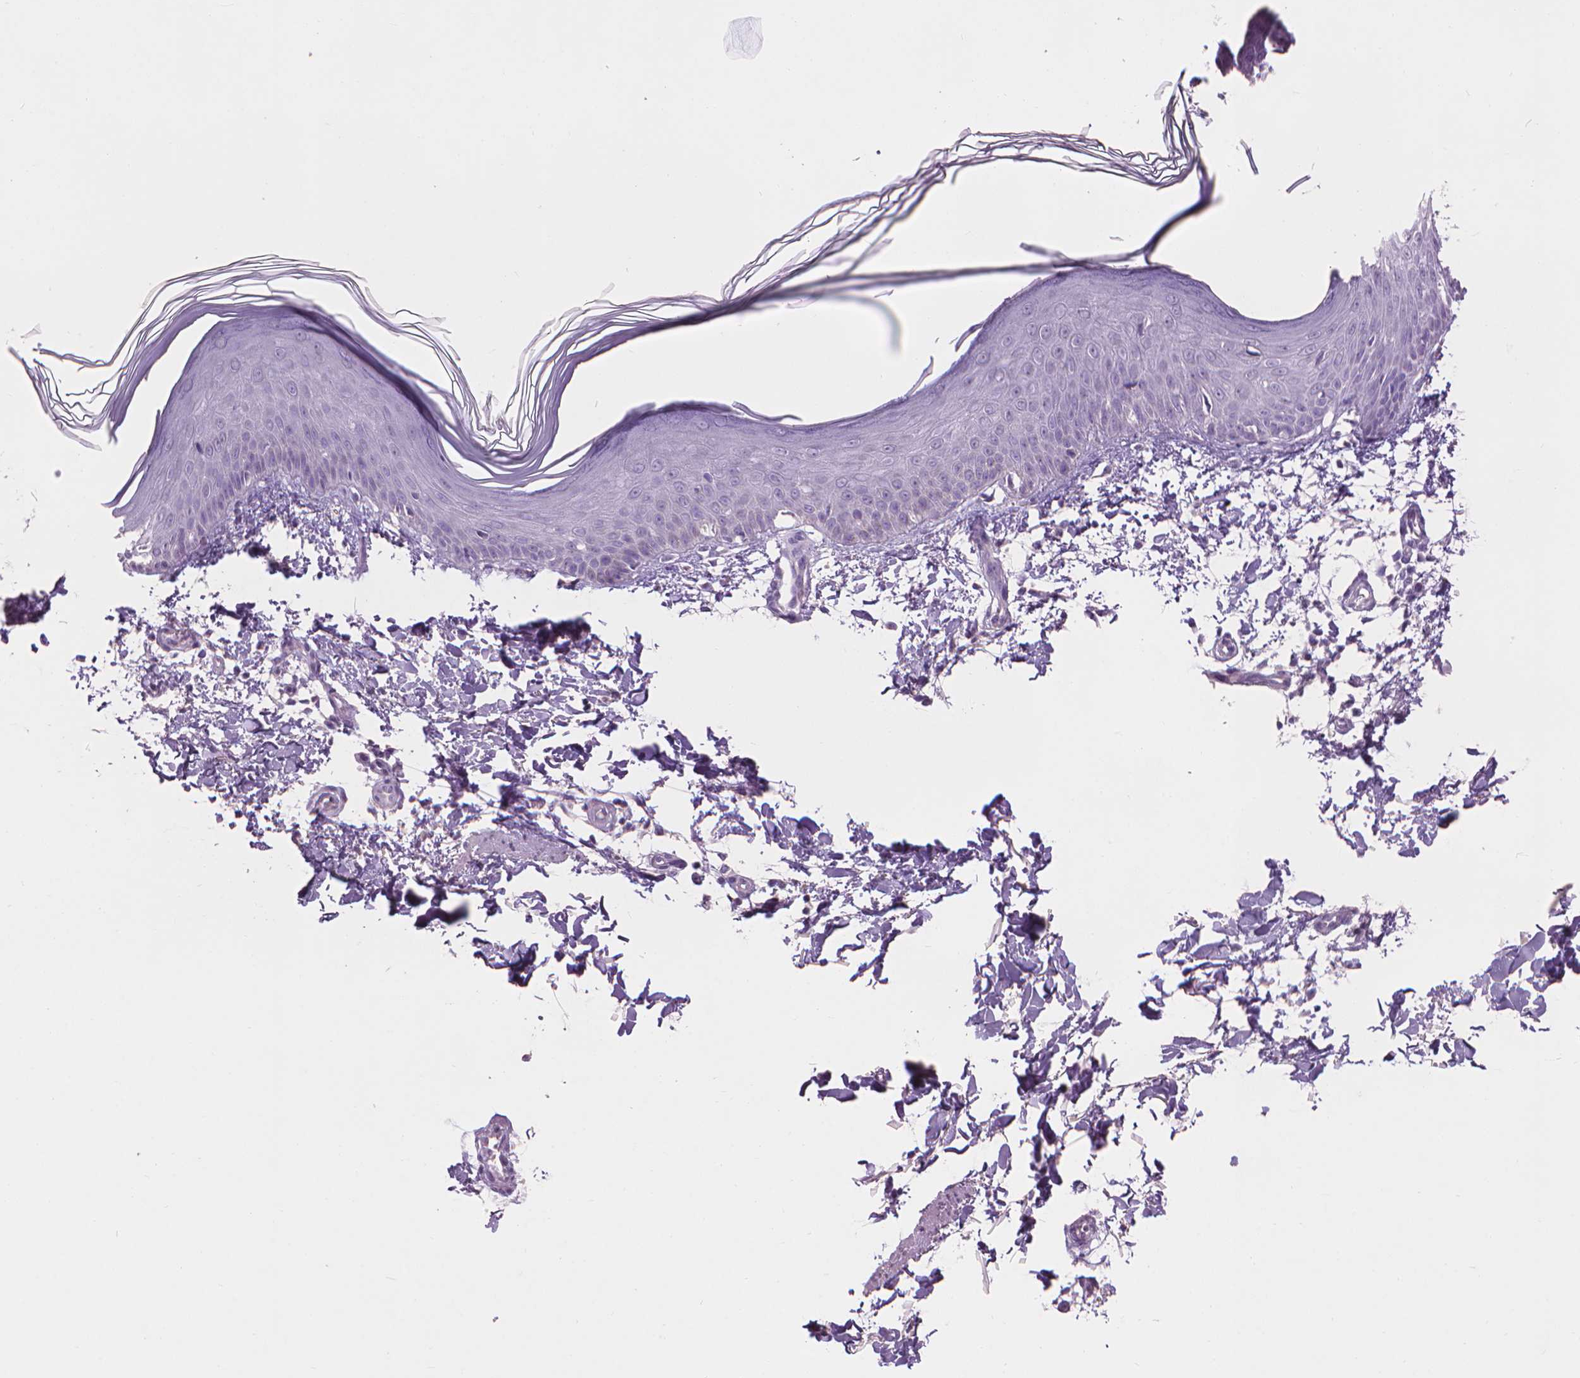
{"staining": {"intensity": "negative", "quantity": "none", "location": "none"}, "tissue": "skin", "cell_type": "Fibroblasts", "image_type": "normal", "snomed": [{"axis": "morphology", "description": "Normal tissue, NOS"}, {"axis": "topography", "description": "Skin"}], "caption": "IHC micrograph of normal skin stained for a protein (brown), which exhibits no positivity in fibroblasts. Nuclei are stained in blue.", "gene": "ENO2", "patient": {"sex": "female", "age": 62}}